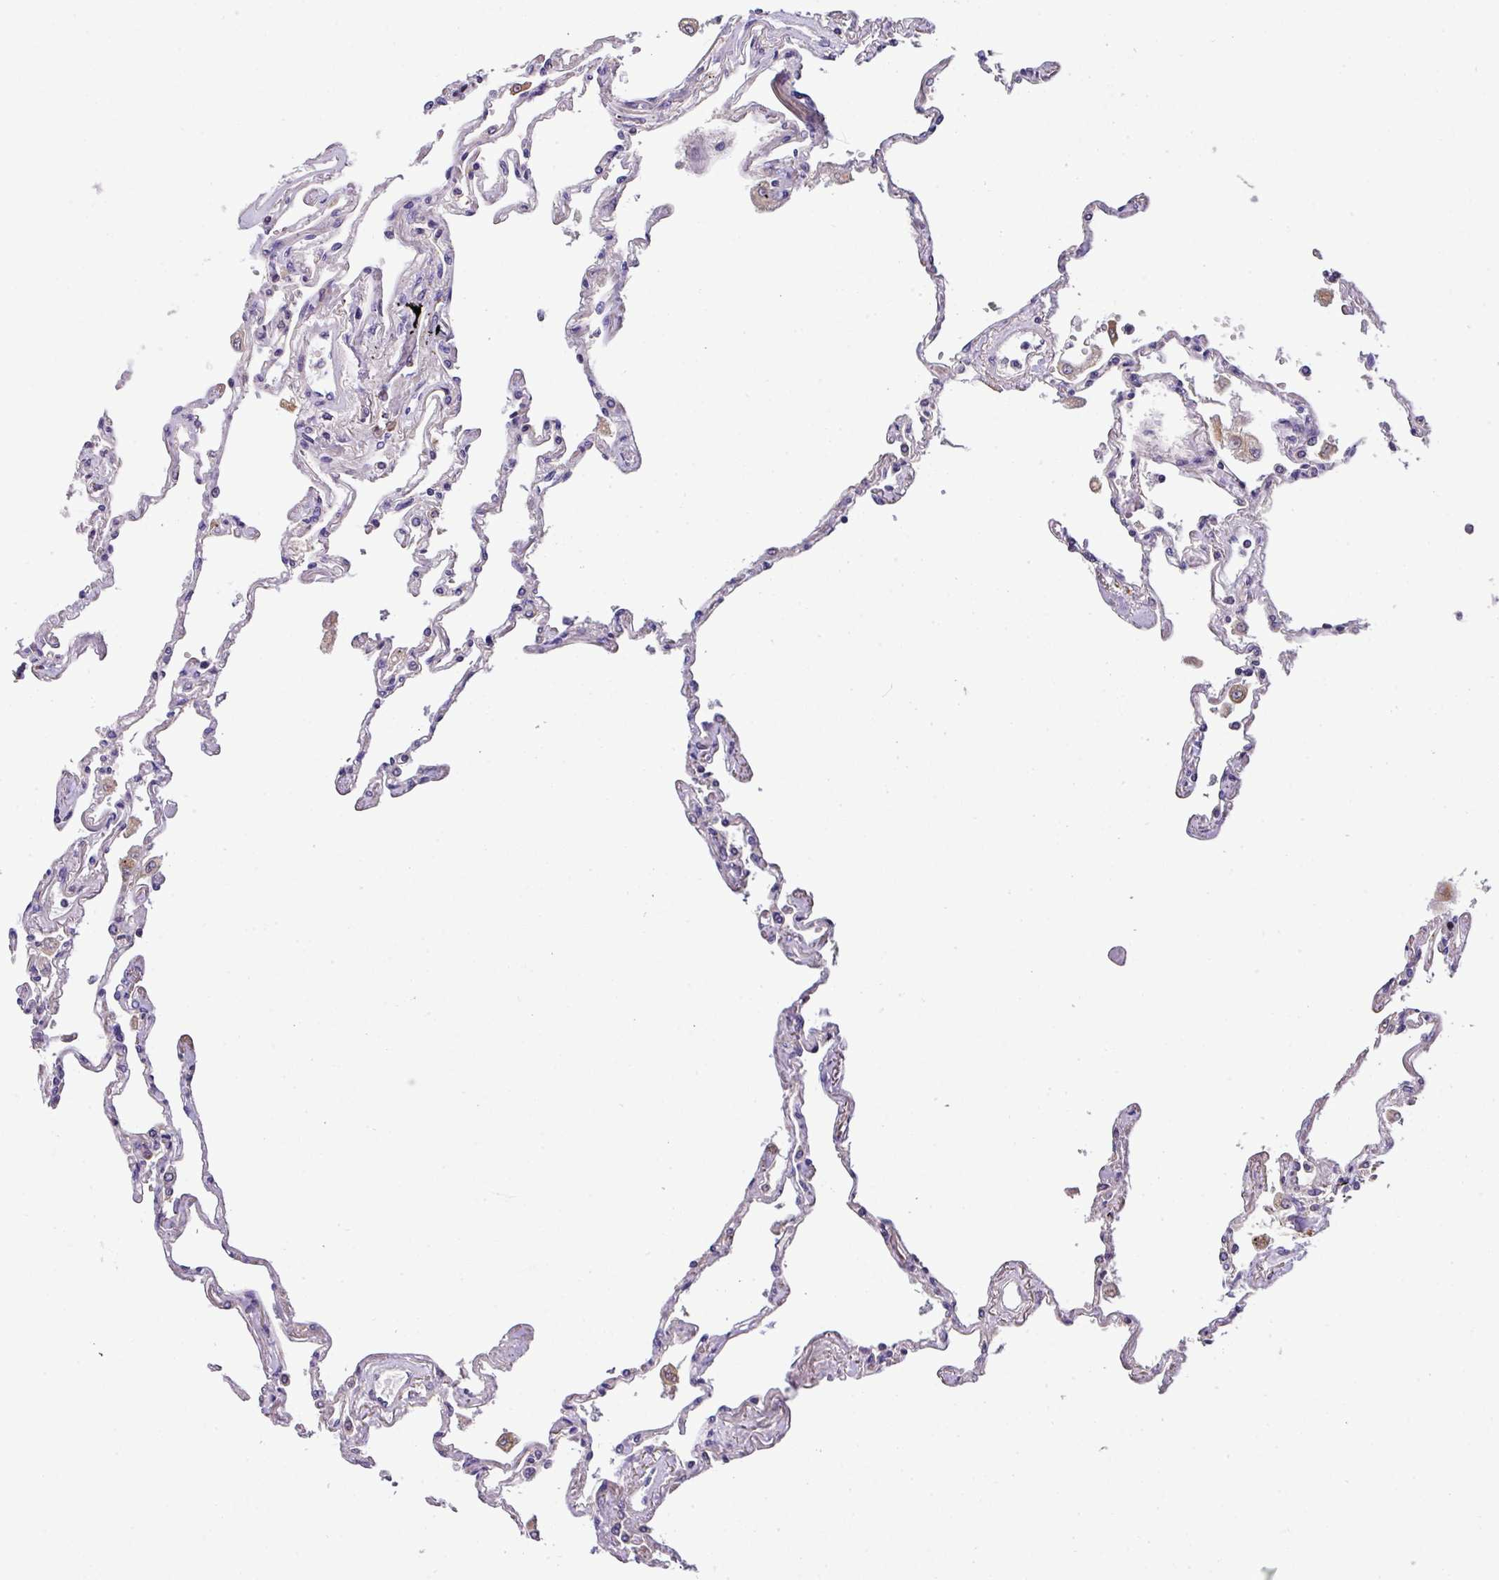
{"staining": {"intensity": "negative", "quantity": "none", "location": "none"}, "tissue": "lung", "cell_type": "Alveolar cells", "image_type": "normal", "snomed": [{"axis": "morphology", "description": "Normal tissue, NOS"}, {"axis": "topography", "description": "Lung"}], "caption": "The immunohistochemistry image has no significant expression in alveolar cells of lung.", "gene": "ANXA2R", "patient": {"sex": "female", "age": 67}}